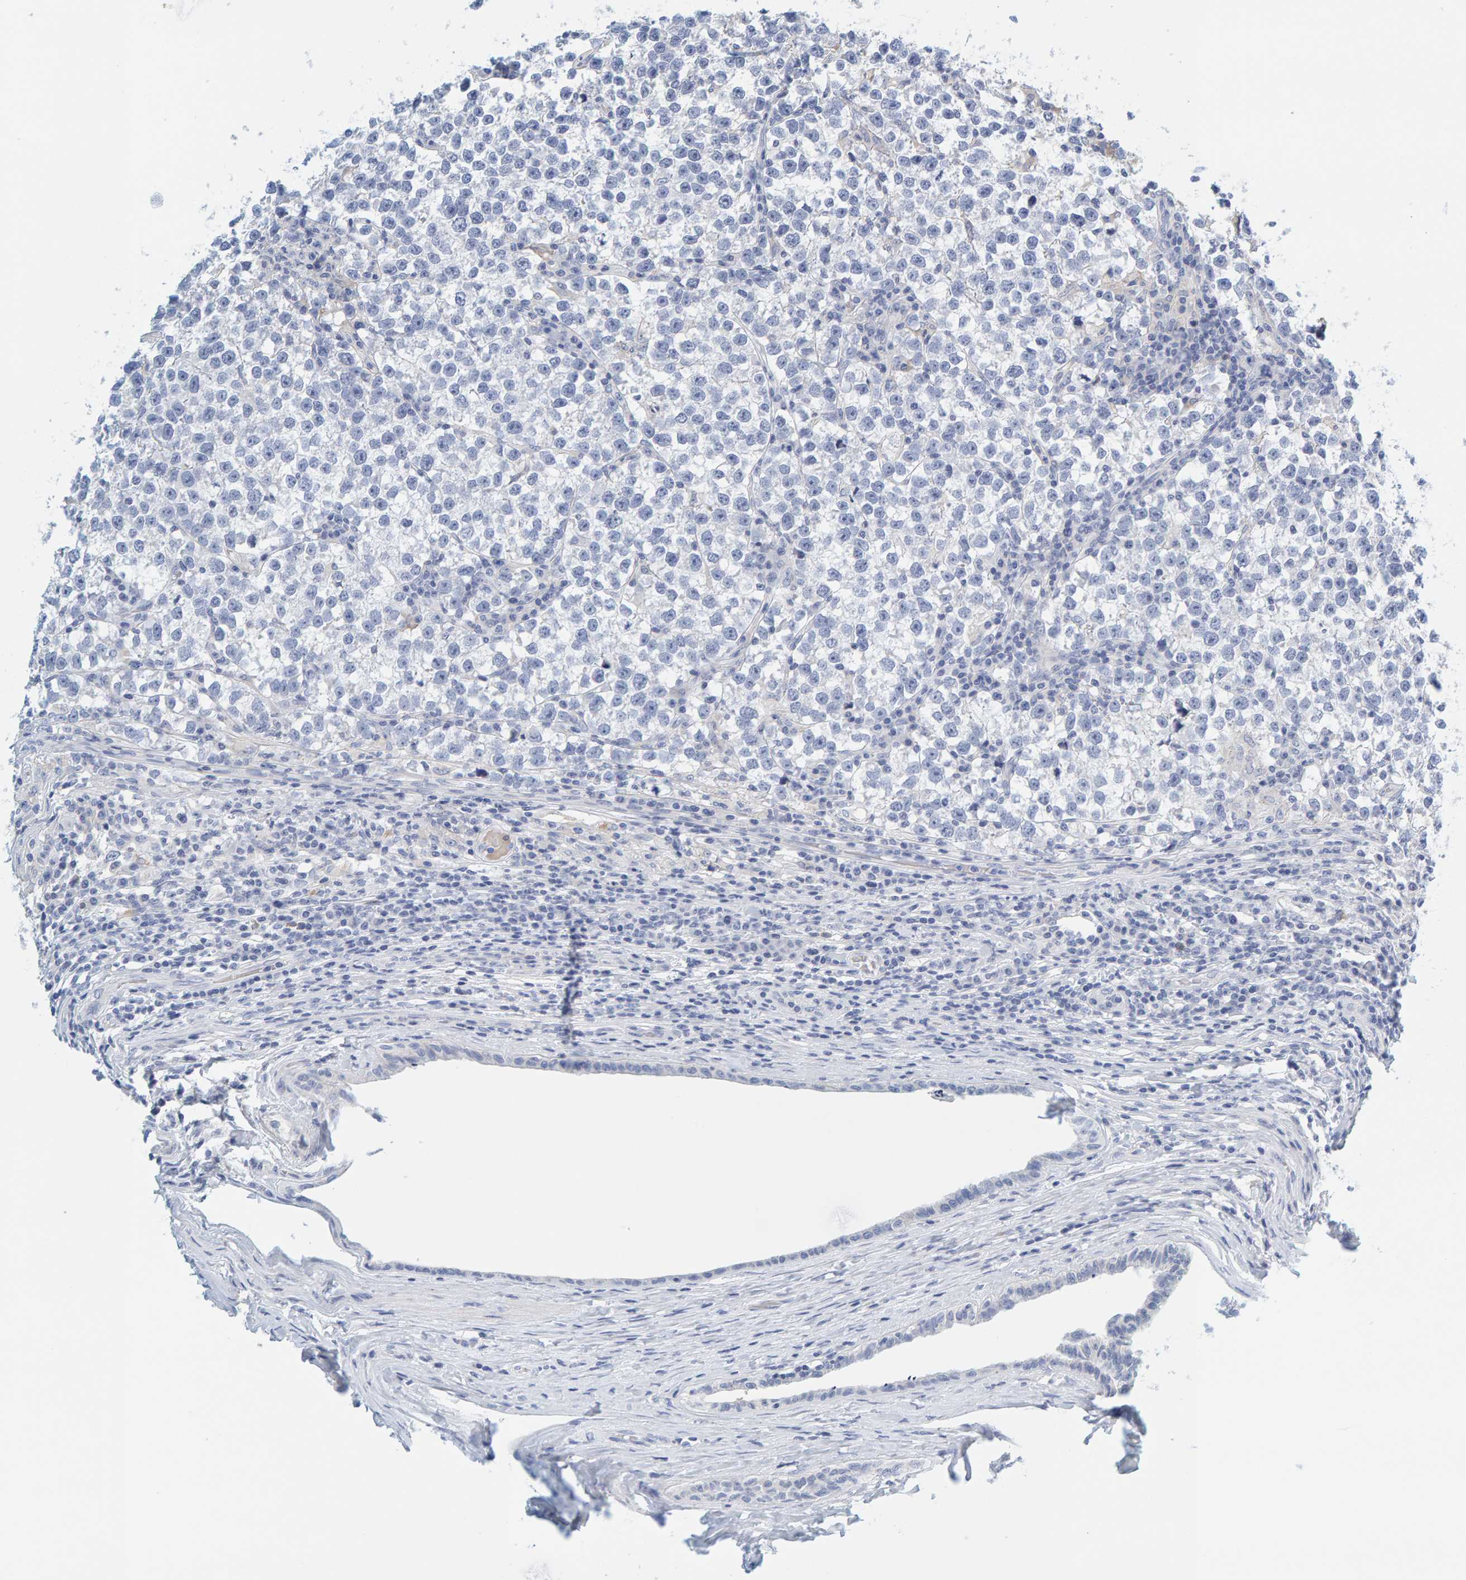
{"staining": {"intensity": "negative", "quantity": "none", "location": "none"}, "tissue": "testis cancer", "cell_type": "Tumor cells", "image_type": "cancer", "snomed": [{"axis": "morphology", "description": "Normal tissue, NOS"}, {"axis": "morphology", "description": "Seminoma, NOS"}, {"axis": "topography", "description": "Testis"}], "caption": "This is an immunohistochemistry (IHC) photomicrograph of testis cancer. There is no positivity in tumor cells.", "gene": "MOG", "patient": {"sex": "male", "age": 43}}